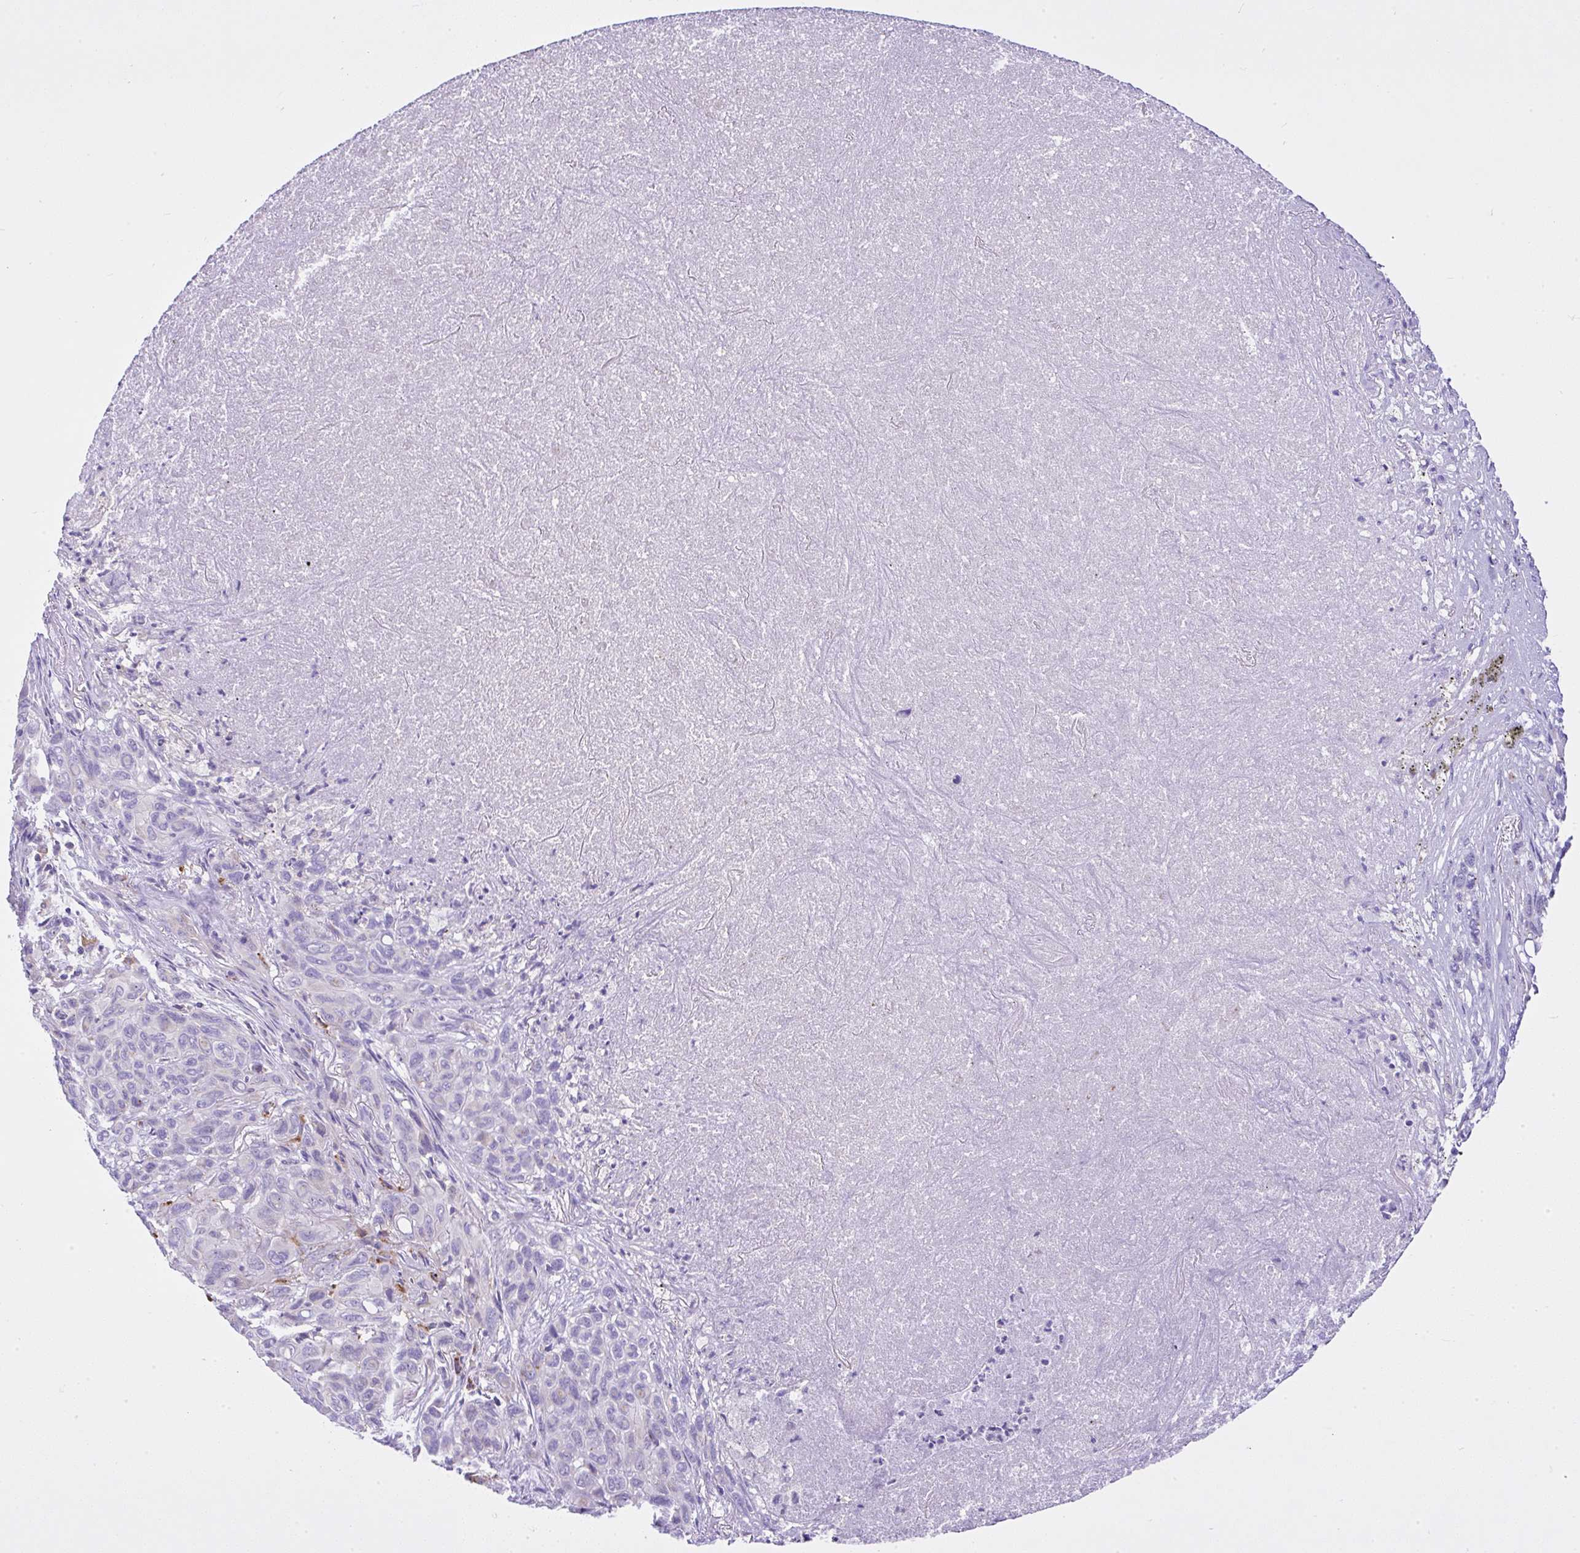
{"staining": {"intensity": "negative", "quantity": "none", "location": "none"}, "tissue": "melanoma", "cell_type": "Tumor cells", "image_type": "cancer", "snomed": [{"axis": "morphology", "description": "Malignant melanoma, Metastatic site"}, {"axis": "topography", "description": "Lung"}], "caption": "This is an immunohistochemistry (IHC) histopathology image of human melanoma. There is no staining in tumor cells.", "gene": "CCDC142", "patient": {"sex": "male", "age": 48}}